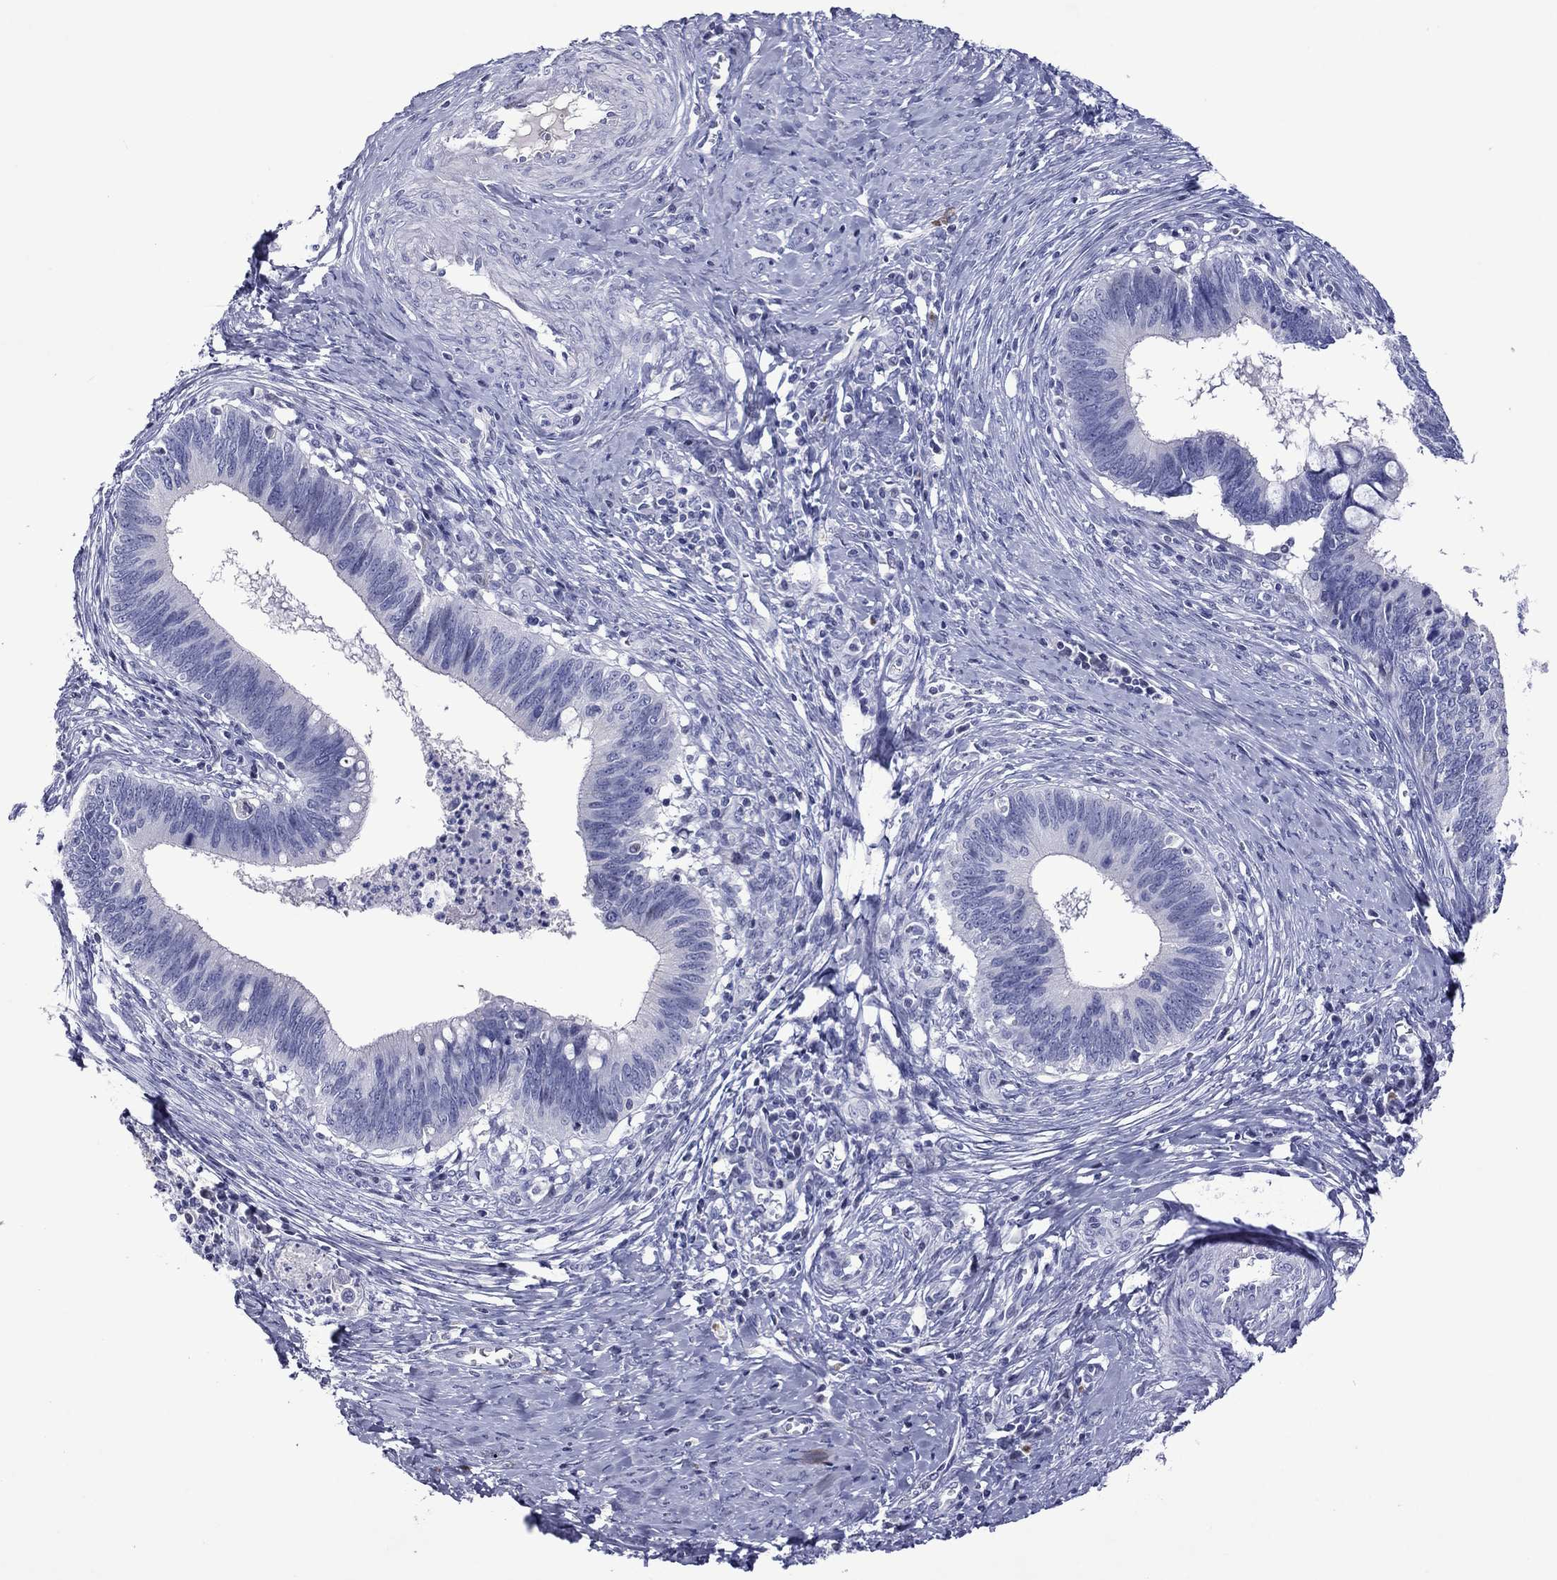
{"staining": {"intensity": "negative", "quantity": "none", "location": "none"}, "tissue": "cervical cancer", "cell_type": "Tumor cells", "image_type": "cancer", "snomed": [{"axis": "morphology", "description": "Adenocarcinoma, NOS"}, {"axis": "topography", "description": "Cervix"}], "caption": "Cervical cancer (adenocarcinoma) was stained to show a protein in brown. There is no significant positivity in tumor cells.", "gene": "PIWIL1", "patient": {"sex": "female", "age": 42}}